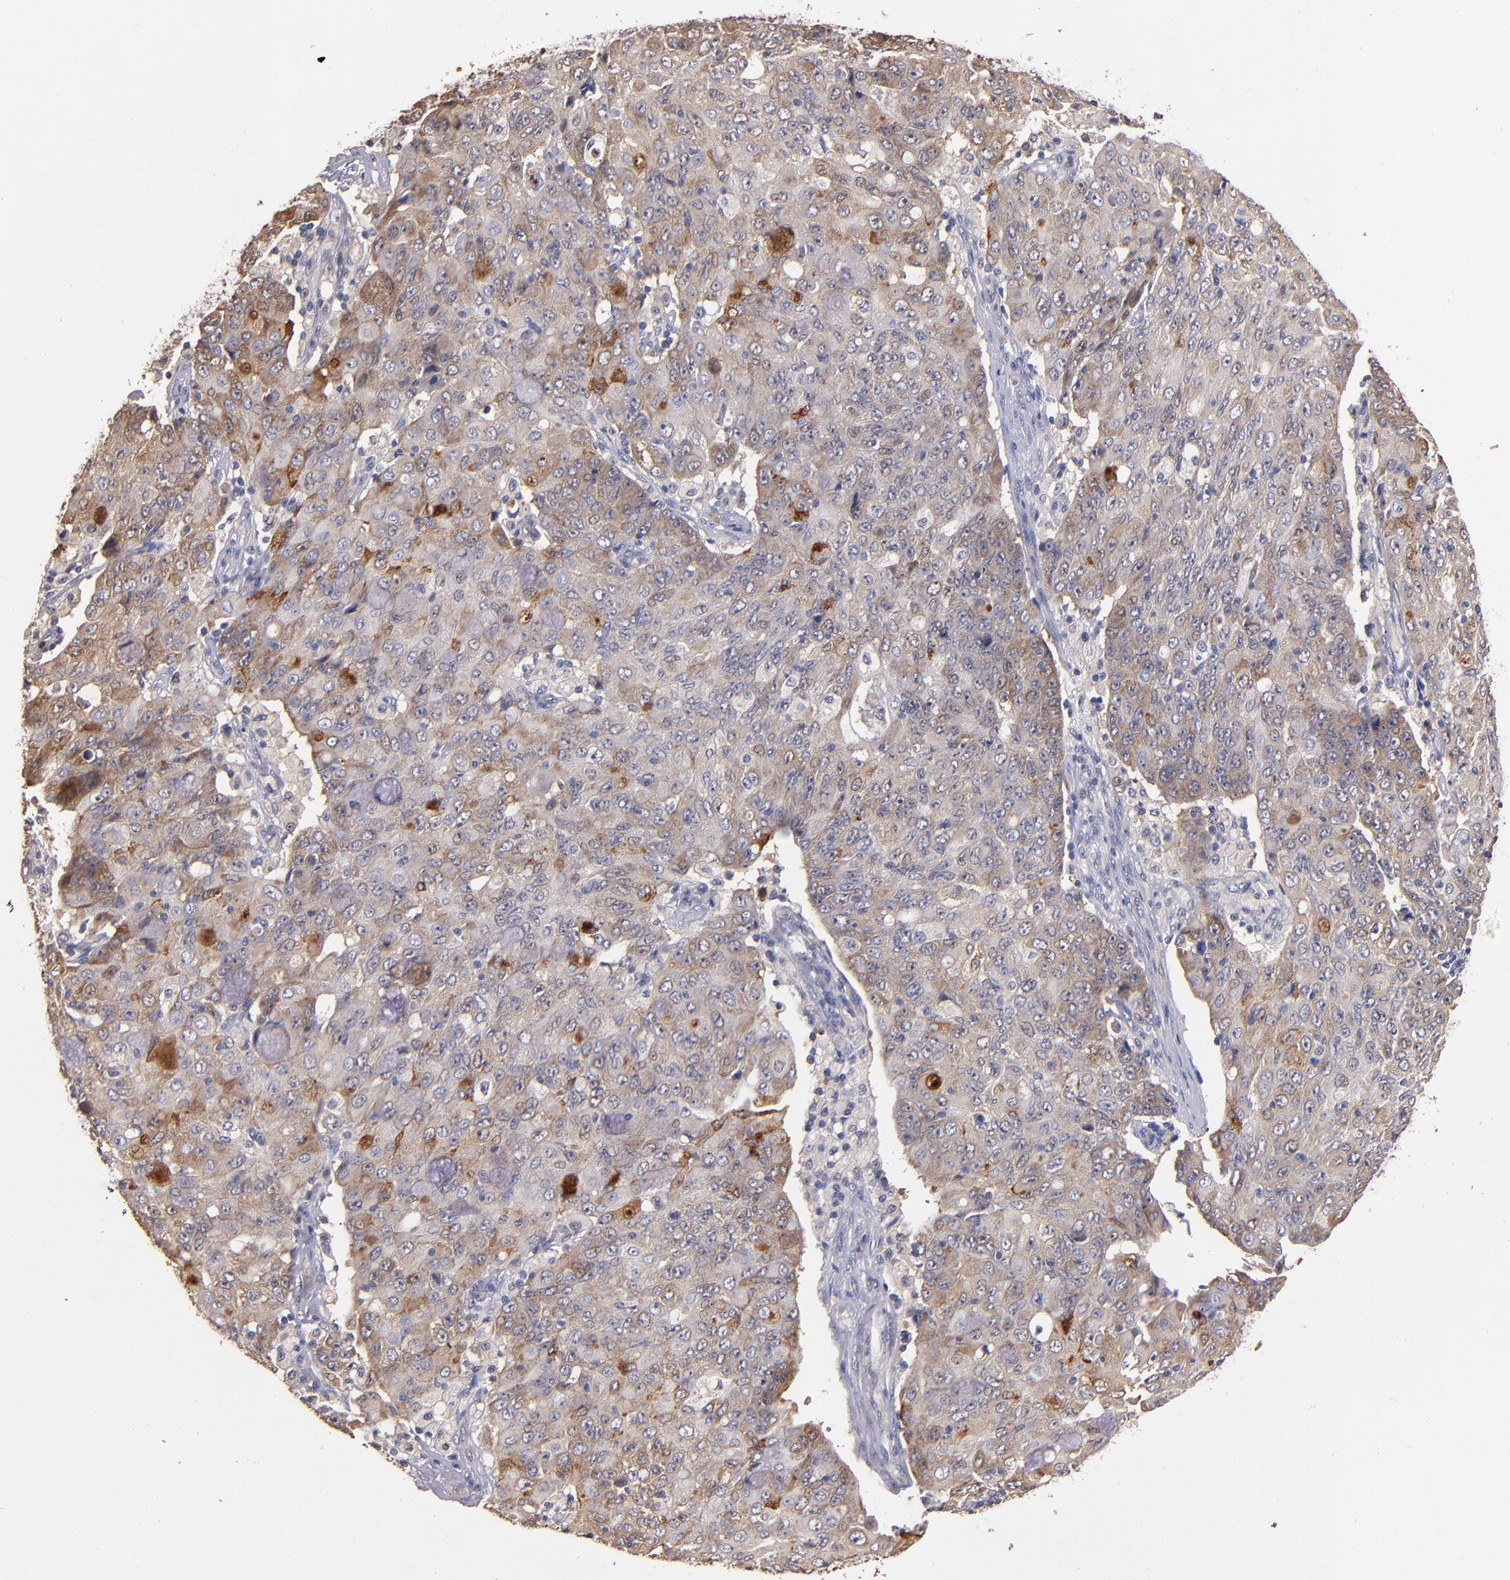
{"staining": {"intensity": "moderate", "quantity": ">75%", "location": "cytoplasmic/membranous"}, "tissue": "ovarian cancer", "cell_type": "Tumor cells", "image_type": "cancer", "snomed": [{"axis": "morphology", "description": "Carcinoma, endometroid"}, {"axis": "topography", "description": "Ovary"}], "caption": "IHC histopathology image of neoplastic tissue: ovarian cancer (endometroid carcinoma) stained using IHC reveals medium levels of moderate protein expression localized specifically in the cytoplasmic/membranous of tumor cells, appearing as a cytoplasmic/membranous brown color.", "gene": "TTLL12", "patient": {"sex": "female", "age": 42}}